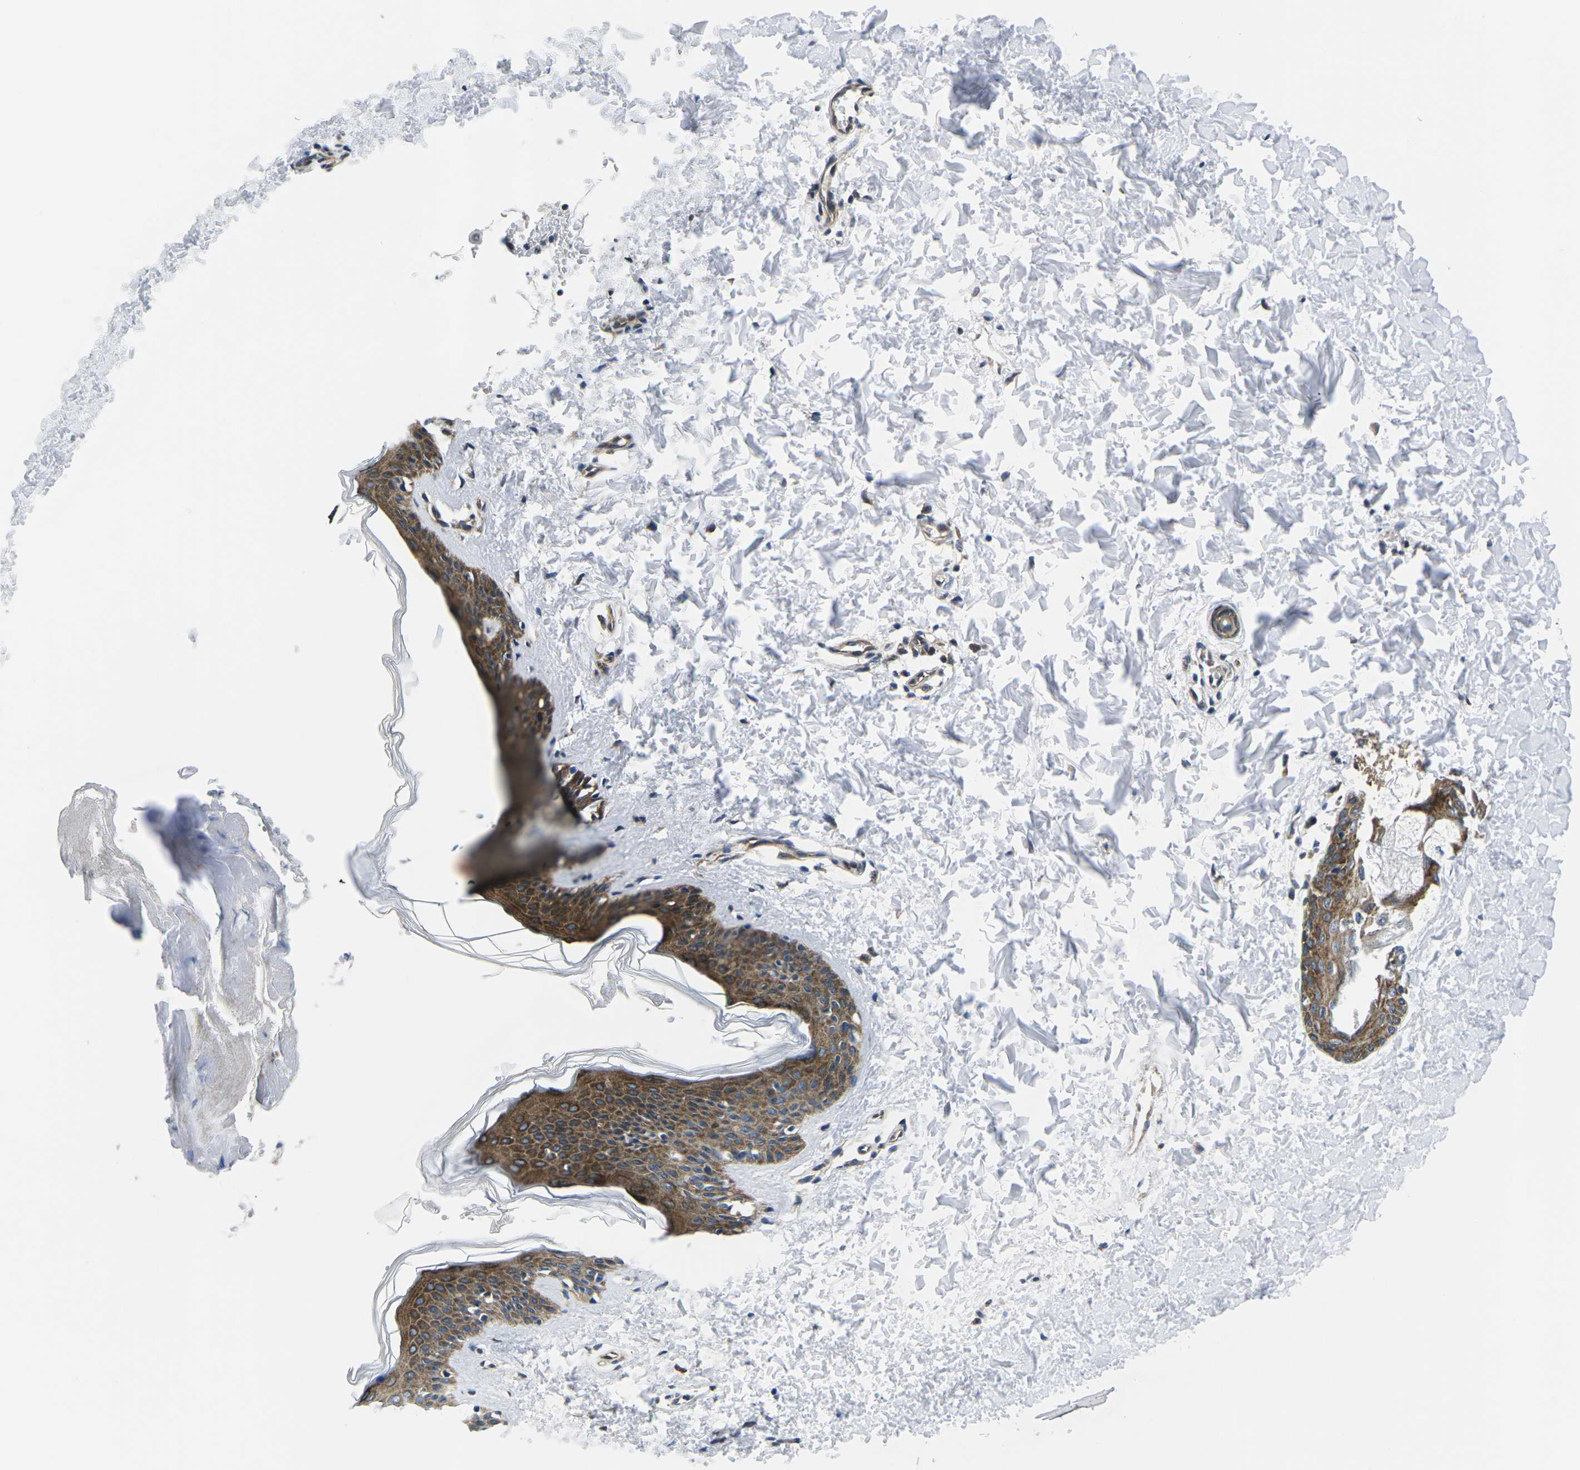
{"staining": {"intensity": "moderate", "quantity": ">75%", "location": "cytoplasmic/membranous"}, "tissue": "skin", "cell_type": "Fibroblasts", "image_type": "normal", "snomed": [{"axis": "morphology", "description": "Normal tissue, NOS"}, {"axis": "topography", "description": "Skin"}], "caption": "Protein expression analysis of benign skin exhibits moderate cytoplasmic/membranous staining in about >75% of fibroblasts.", "gene": "EIF4E", "patient": {"sex": "female", "age": 41}}